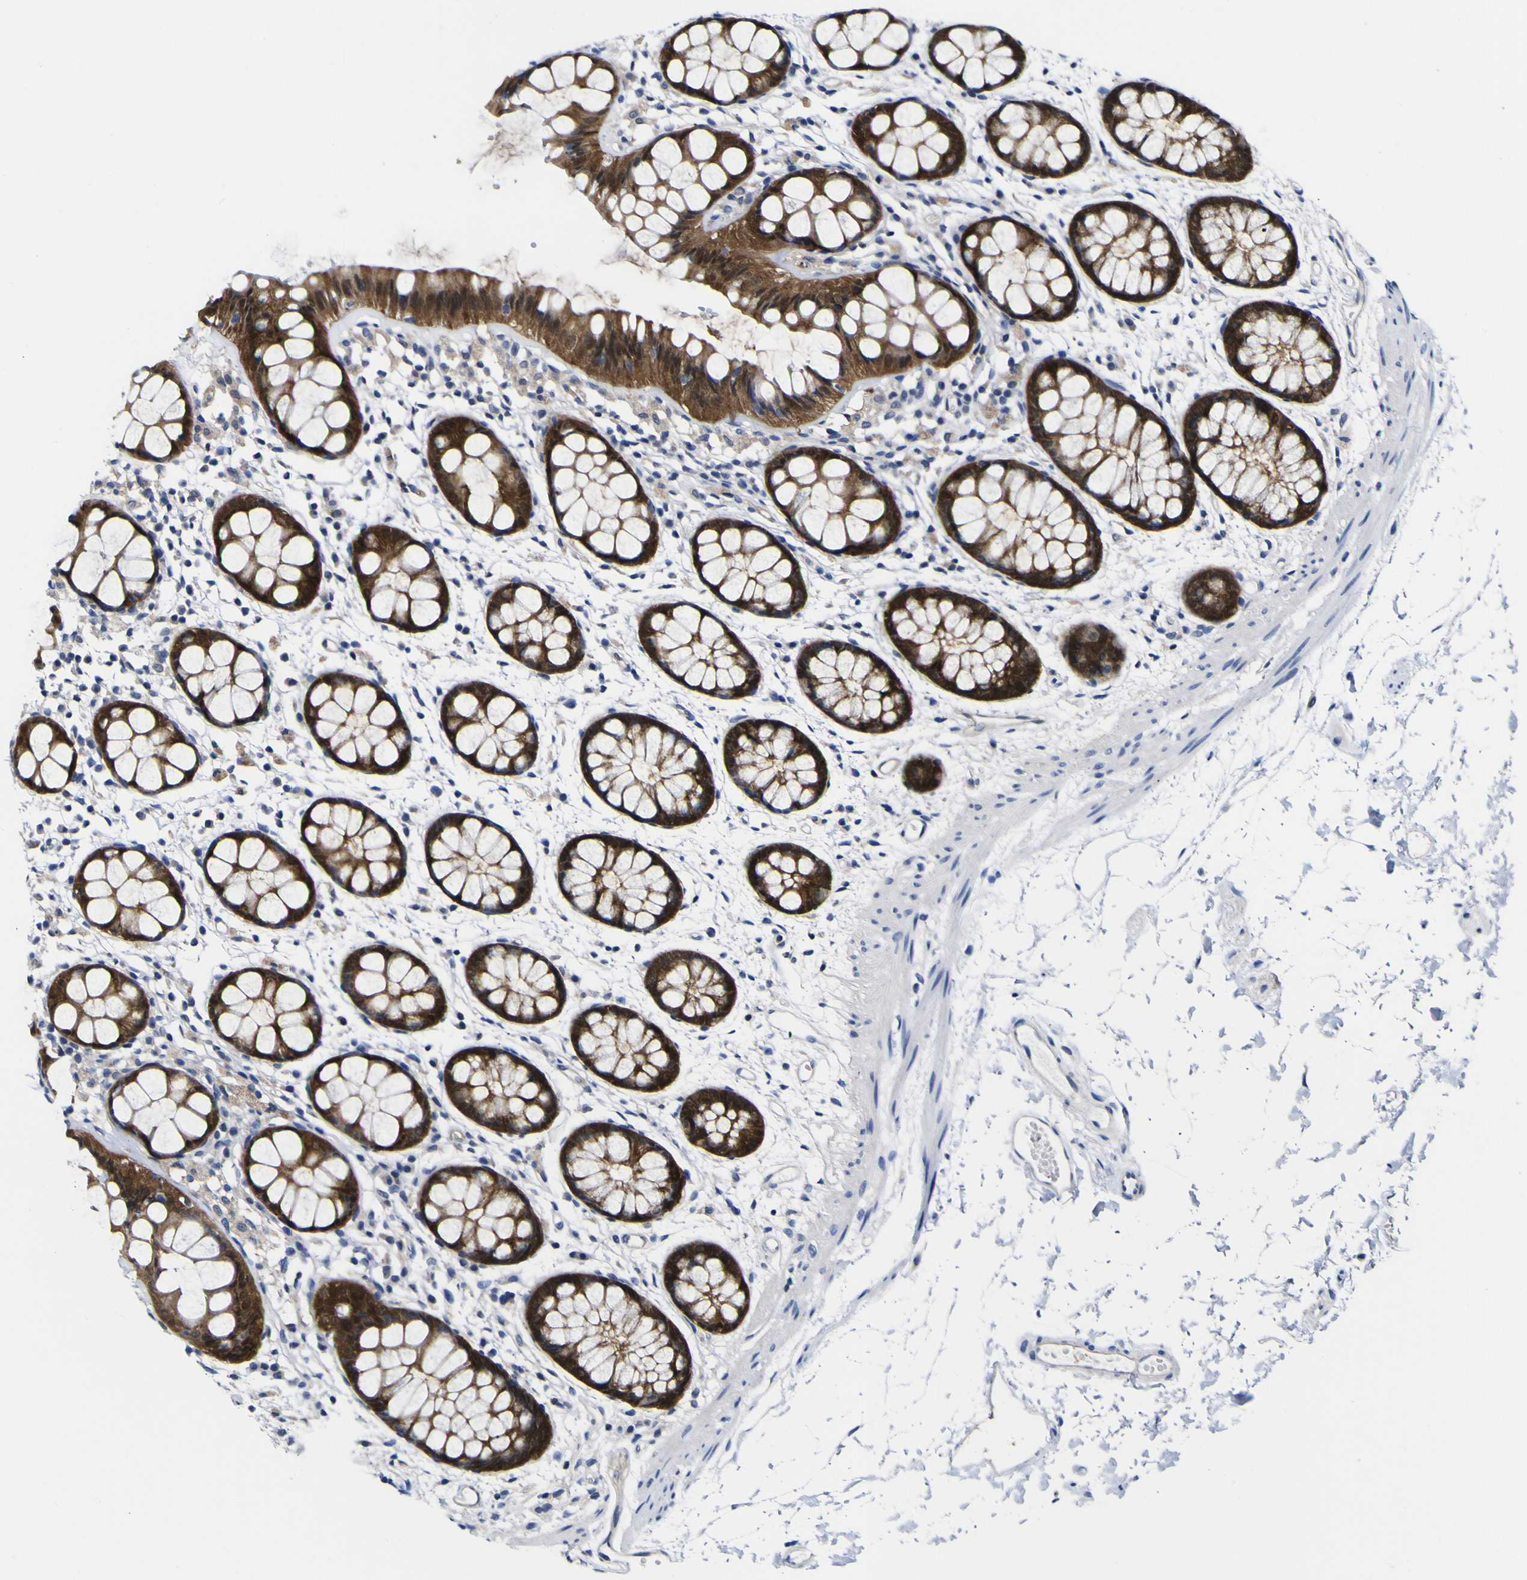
{"staining": {"intensity": "strong", "quantity": ">75%", "location": "cytoplasmic/membranous"}, "tissue": "rectum", "cell_type": "Glandular cells", "image_type": "normal", "snomed": [{"axis": "morphology", "description": "Normal tissue, NOS"}, {"axis": "topography", "description": "Rectum"}], "caption": "Strong cytoplasmic/membranous protein positivity is seen in about >75% of glandular cells in rectum. The staining is performed using DAB (3,3'-diaminobenzidine) brown chromogen to label protein expression. The nuclei are counter-stained blue using hematoxylin.", "gene": "CASP6", "patient": {"sex": "female", "age": 66}}